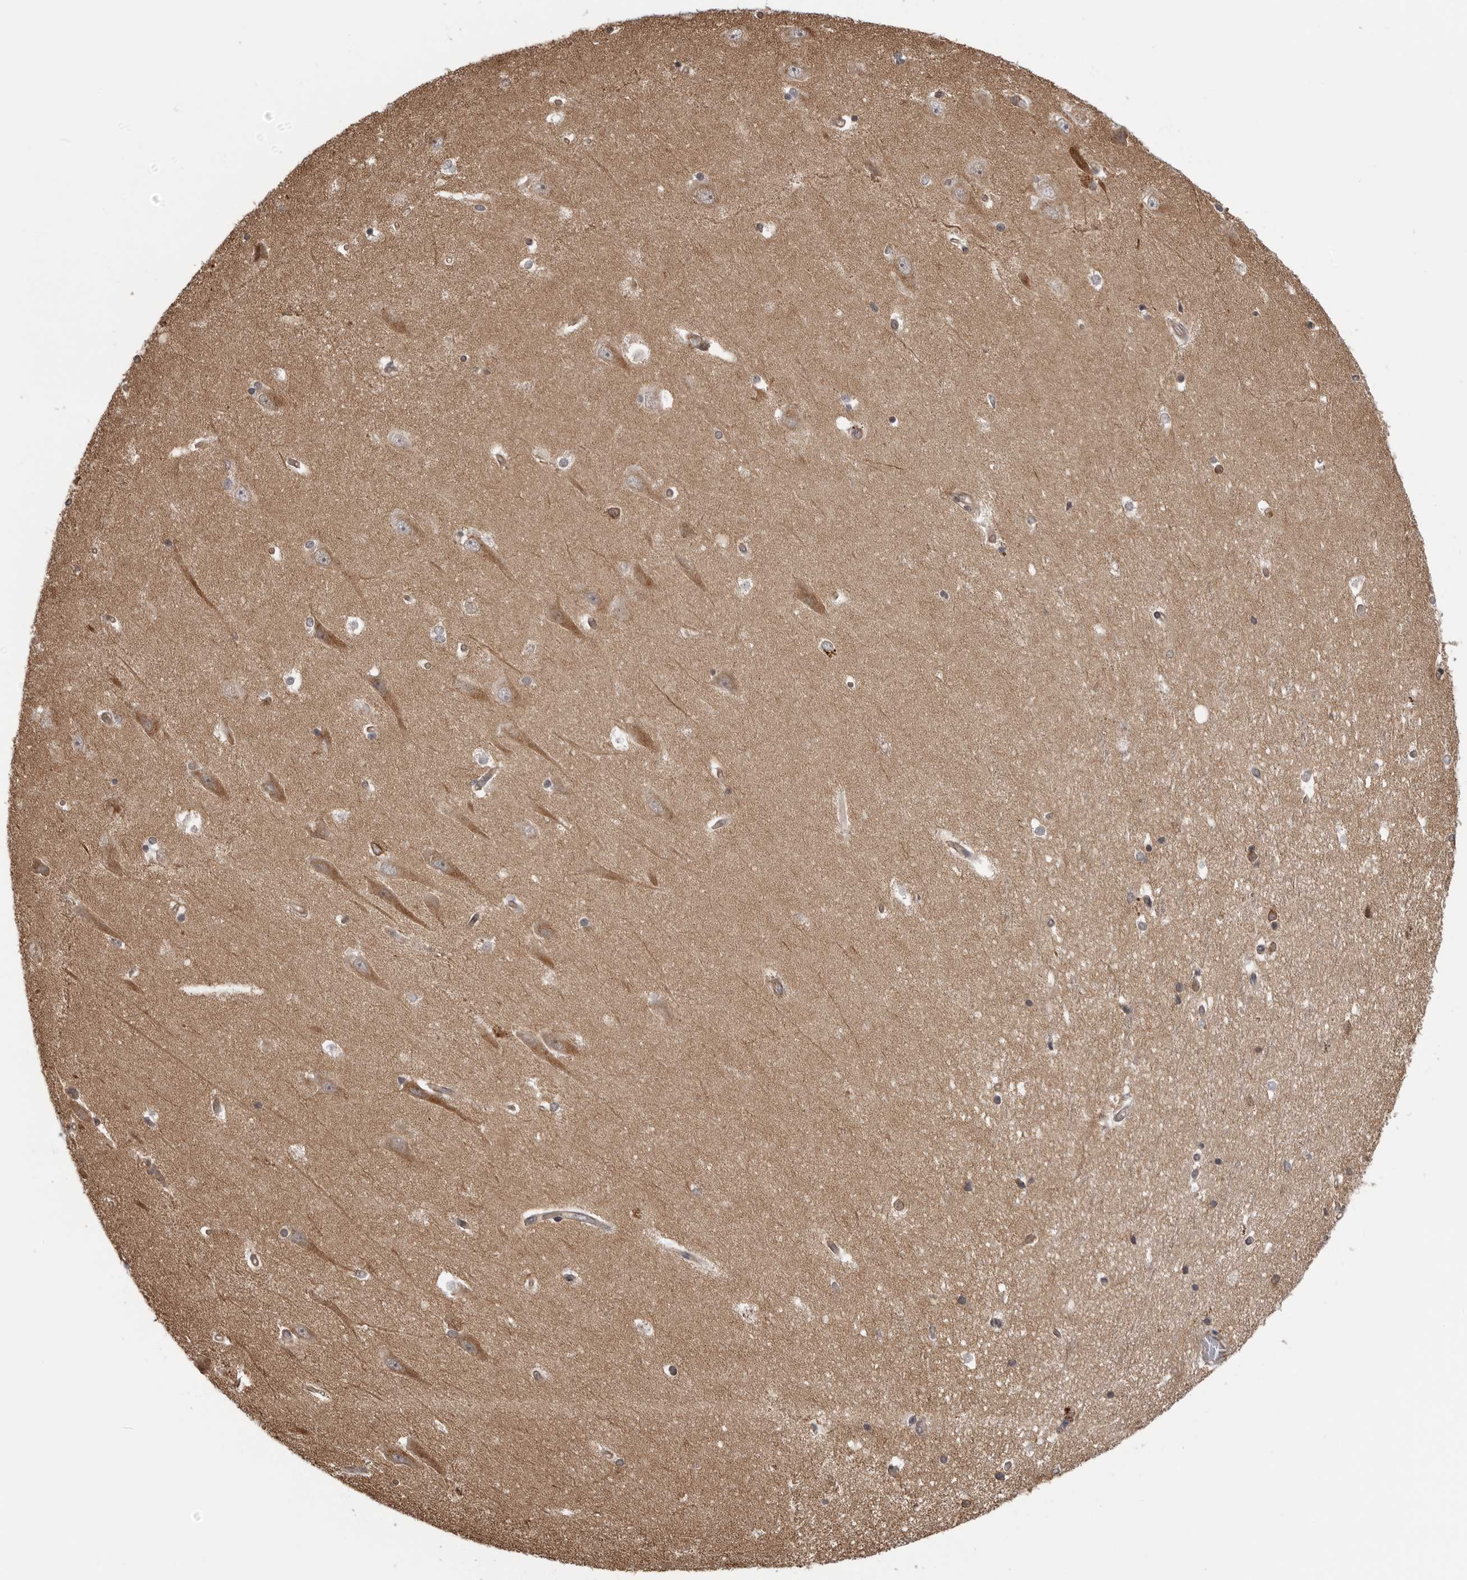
{"staining": {"intensity": "moderate", "quantity": "<25%", "location": "cytoplasmic/membranous"}, "tissue": "hippocampus", "cell_type": "Glial cells", "image_type": "normal", "snomed": [{"axis": "morphology", "description": "Normal tissue, NOS"}, {"axis": "topography", "description": "Hippocampus"}], "caption": "About <25% of glial cells in benign human hippocampus demonstrate moderate cytoplasmic/membranous protein staining as visualized by brown immunohistochemical staining.", "gene": "LRRC45", "patient": {"sex": "male", "age": 45}}